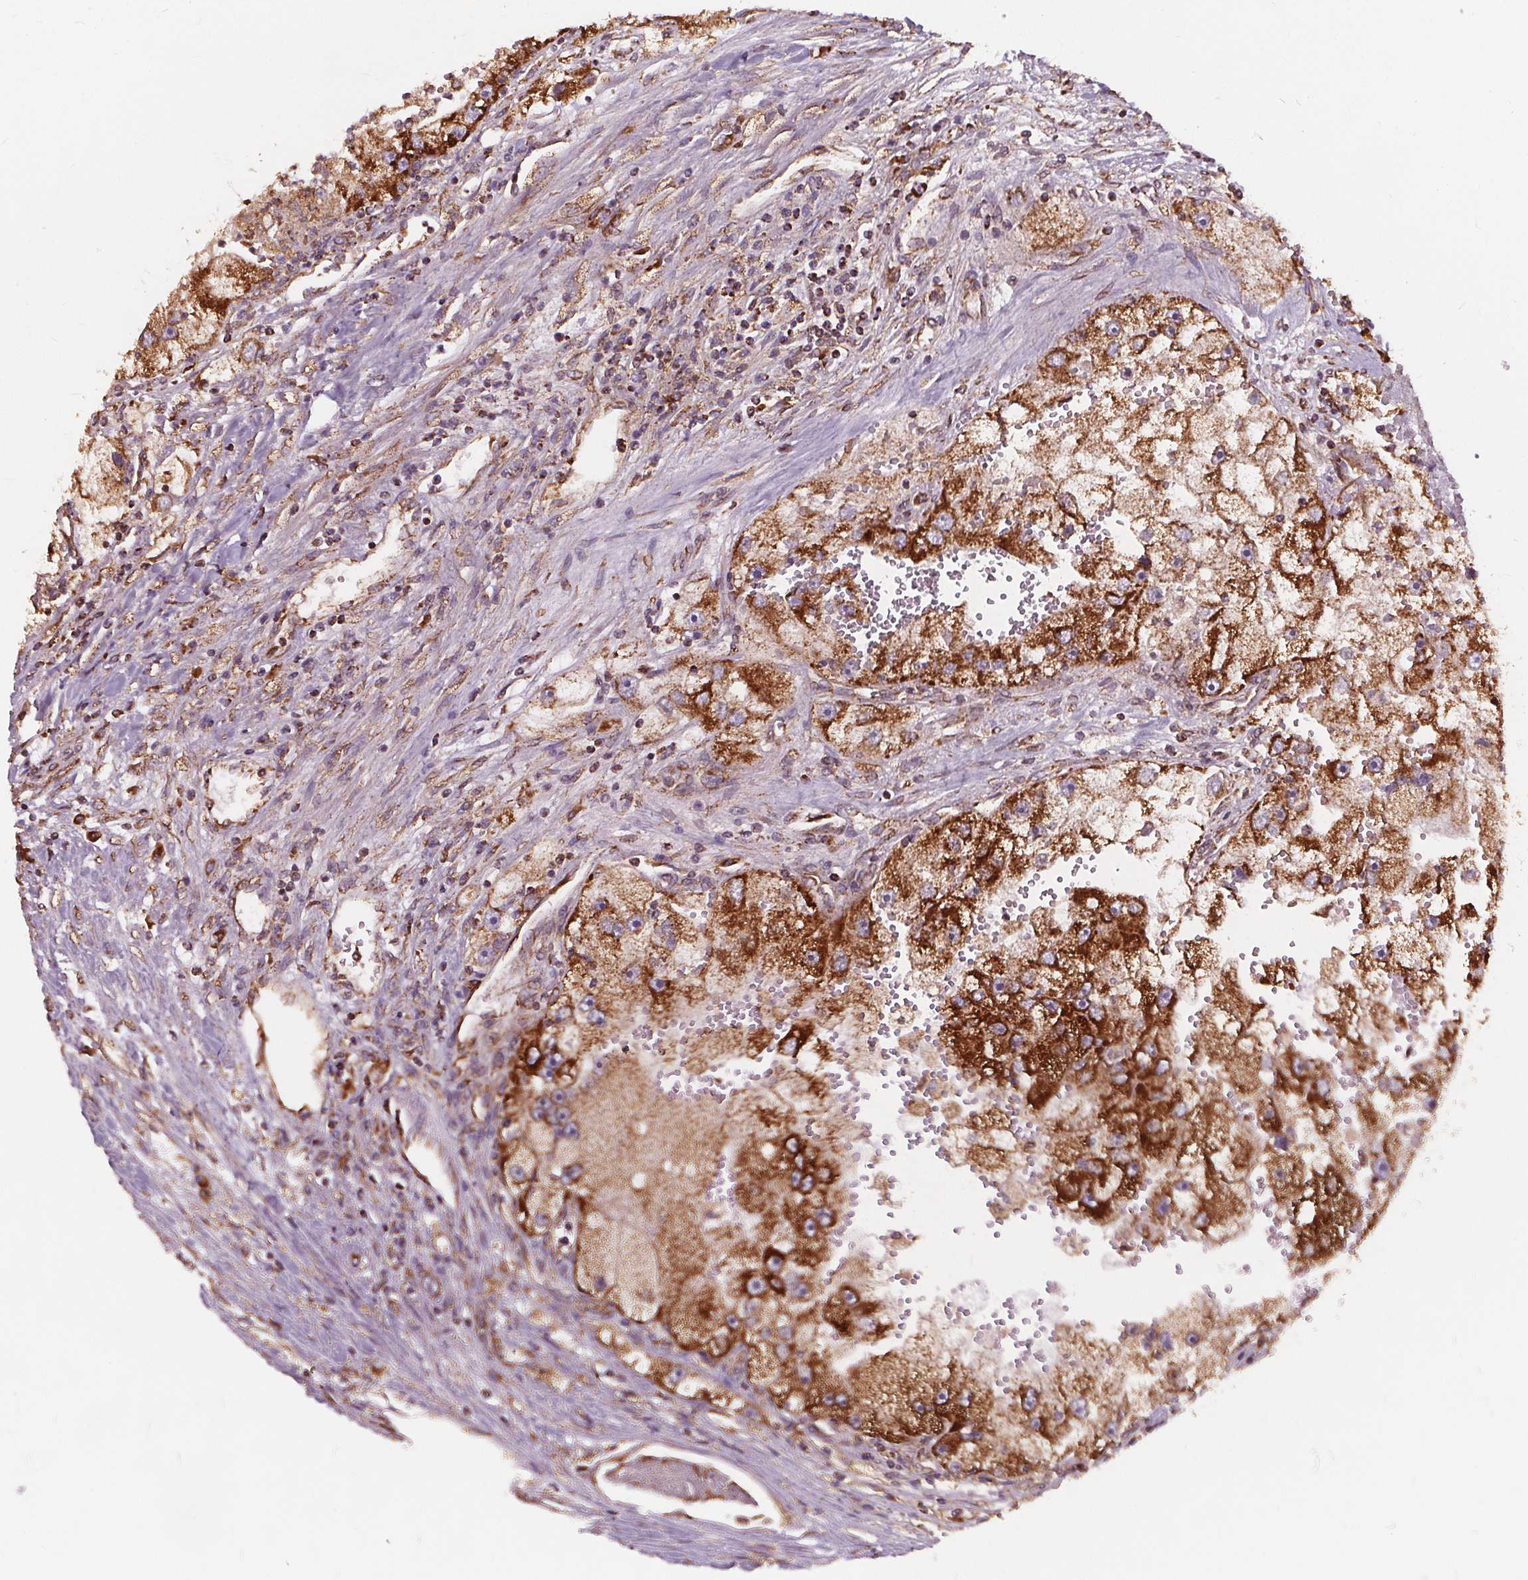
{"staining": {"intensity": "strong", "quantity": ">75%", "location": "cytoplasmic/membranous"}, "tissue": "renal cancer", "cell_type": "Tumor cells", "image_type": "cancer", "snomed": [{"axis": "morphology", "description": "Adenocarcinoma, NOS"}, {"axis": "topography", "description": "Kidney"}], "caption": "High-magnification brightfield microscopy of adenocarcinoma (renal) stained with DAB (brown) and counterstained with hematoxylin (blue). tumor cells exhibit strong cytoplasmic/membranous expression is identified in approximately>75% of cells.", "gene": "PLSCR3", "patient": {"sex": "male", "age": 63}}